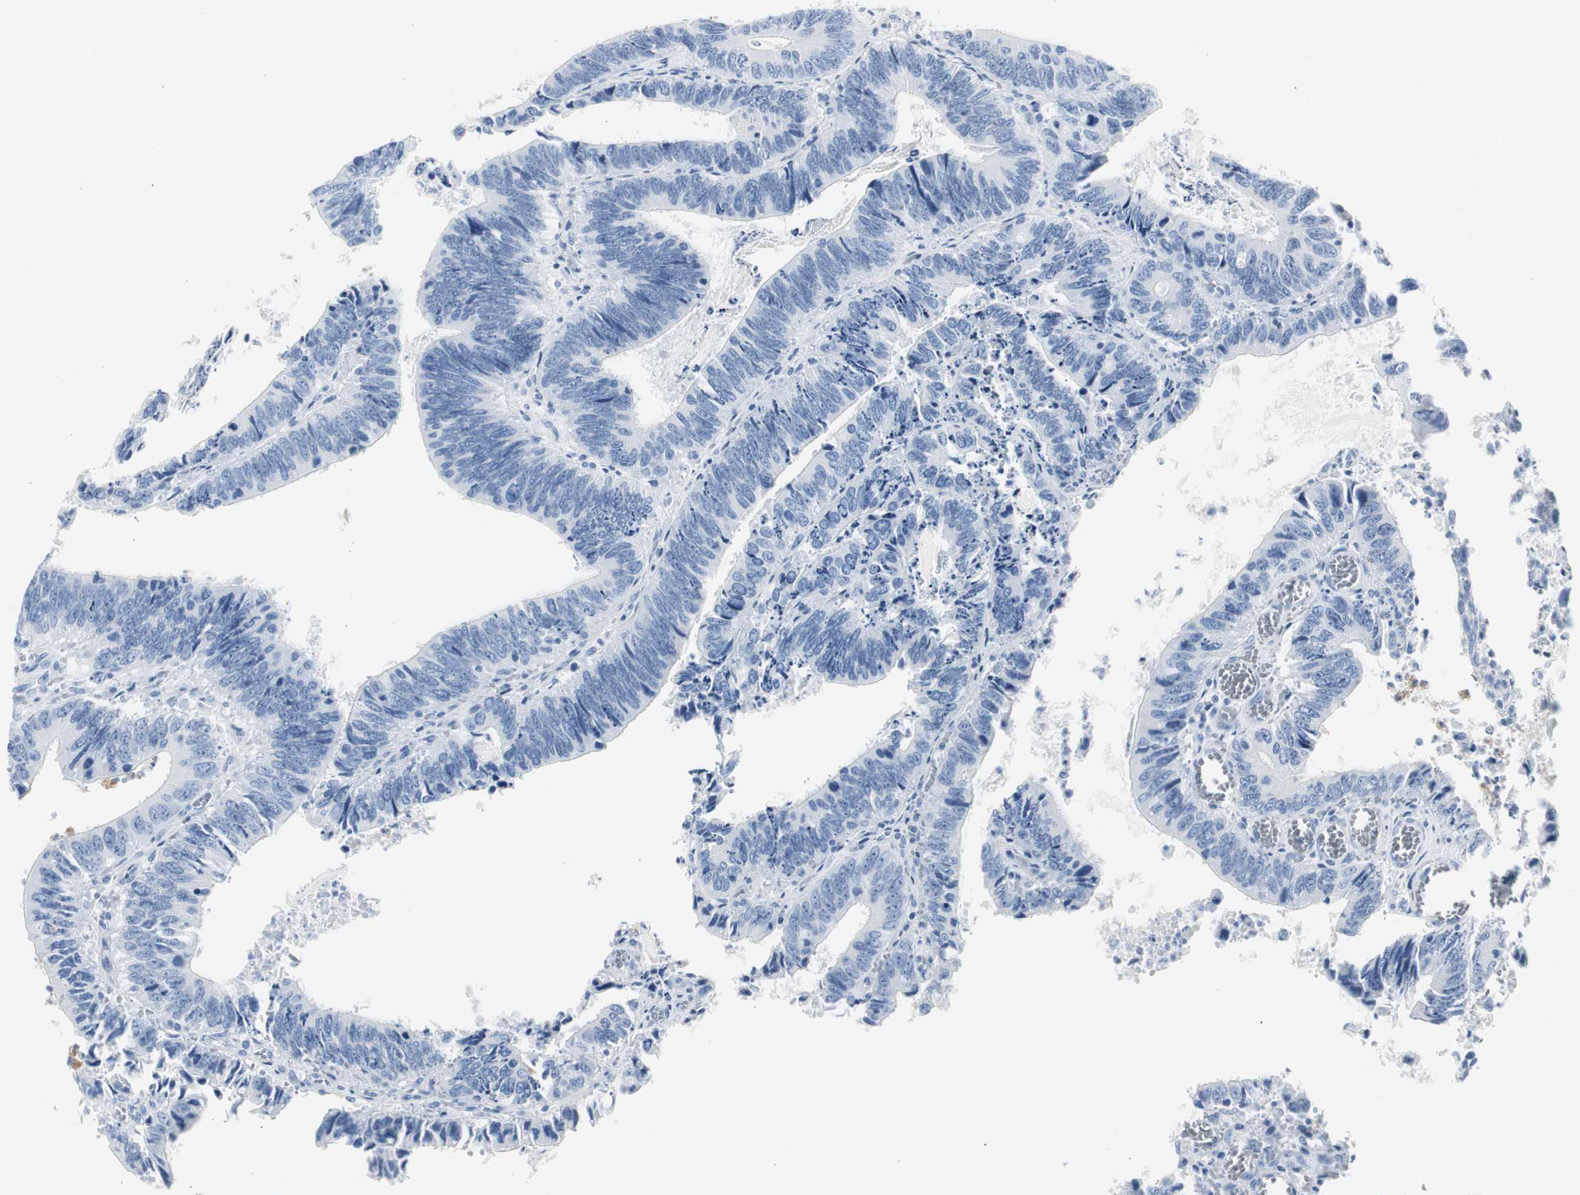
{"staining": {"intensity": "negative", "quantity": "none", "location": "none"}, "tissue": "colorectal cancer", "cell_type": "Tumor cells", "image_type": "cancer", "snomed": [{"axis": "morphology", "description": "Adenocarcinoma, NOS"}, {"axis": "topography", "description": "Colon"}], "caption": "Human colorectal cancer (adenocarcinoma) stained for a protein using immunohistochemistry exhibits no staining in tumor cells.", "gene": "S100A7", "patient": {"sex": "male", "age": 72}}